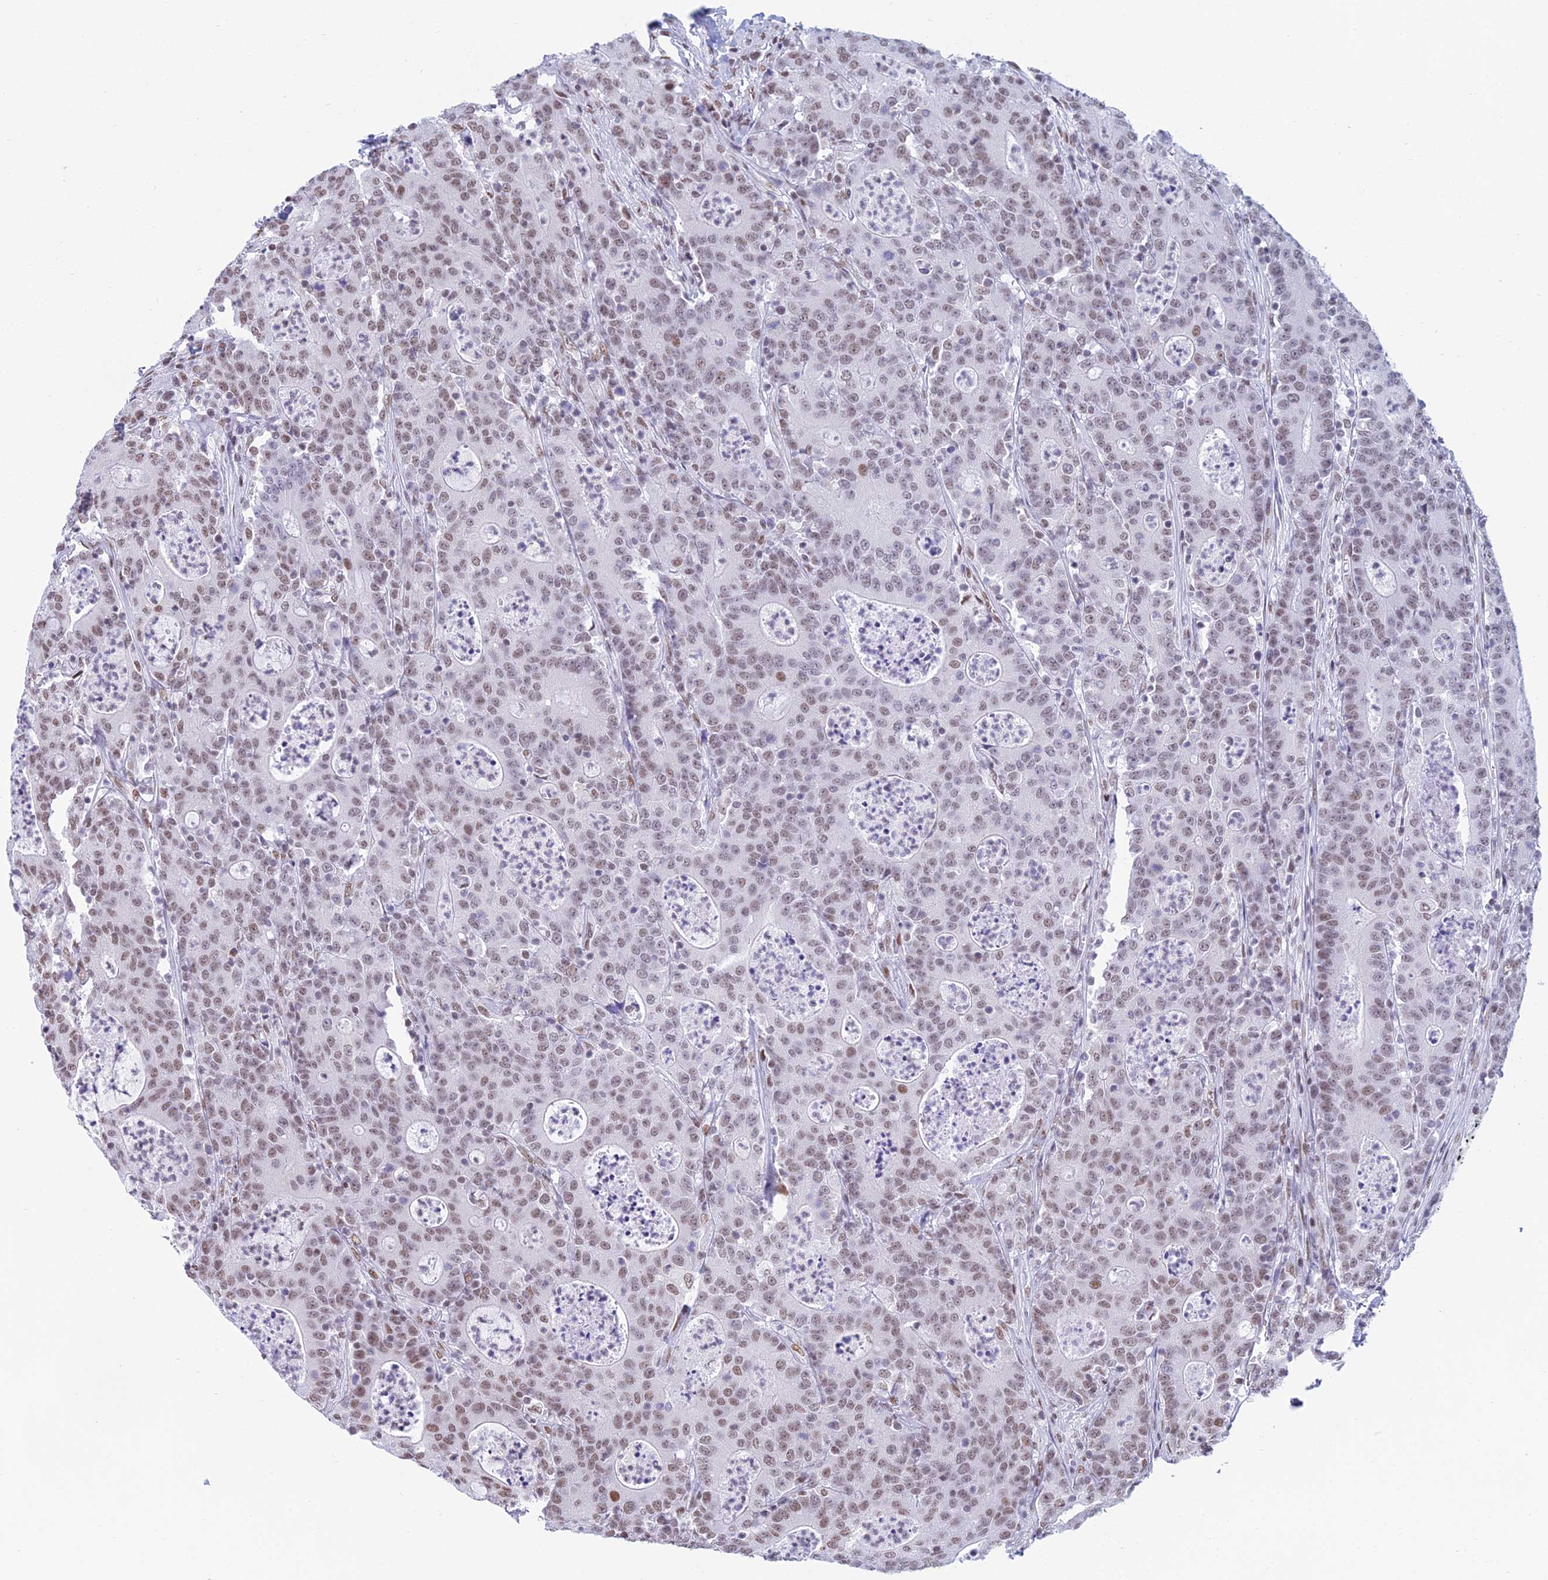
{"staining": {"intensity": "moderate", "quantity": ">75%", "location": "nuclear"}, "tissue": "colorectal cancer", "cell_type": "Tumor cells", "image_type": "cancer", "snomed": [{"axis": "morphology", "description": "Adenocarcinoma, NOS"}, {"axis": "topography", "description": "Colon"}], "caption": "This histopathology image exhibits IHC staining of adenocarcinoma (colorectal), with medium moderate nuclear expression in approximately >75% of tumor cells.", "gene": "CDC26", "patient": {"sex": "male", "age": 83}}